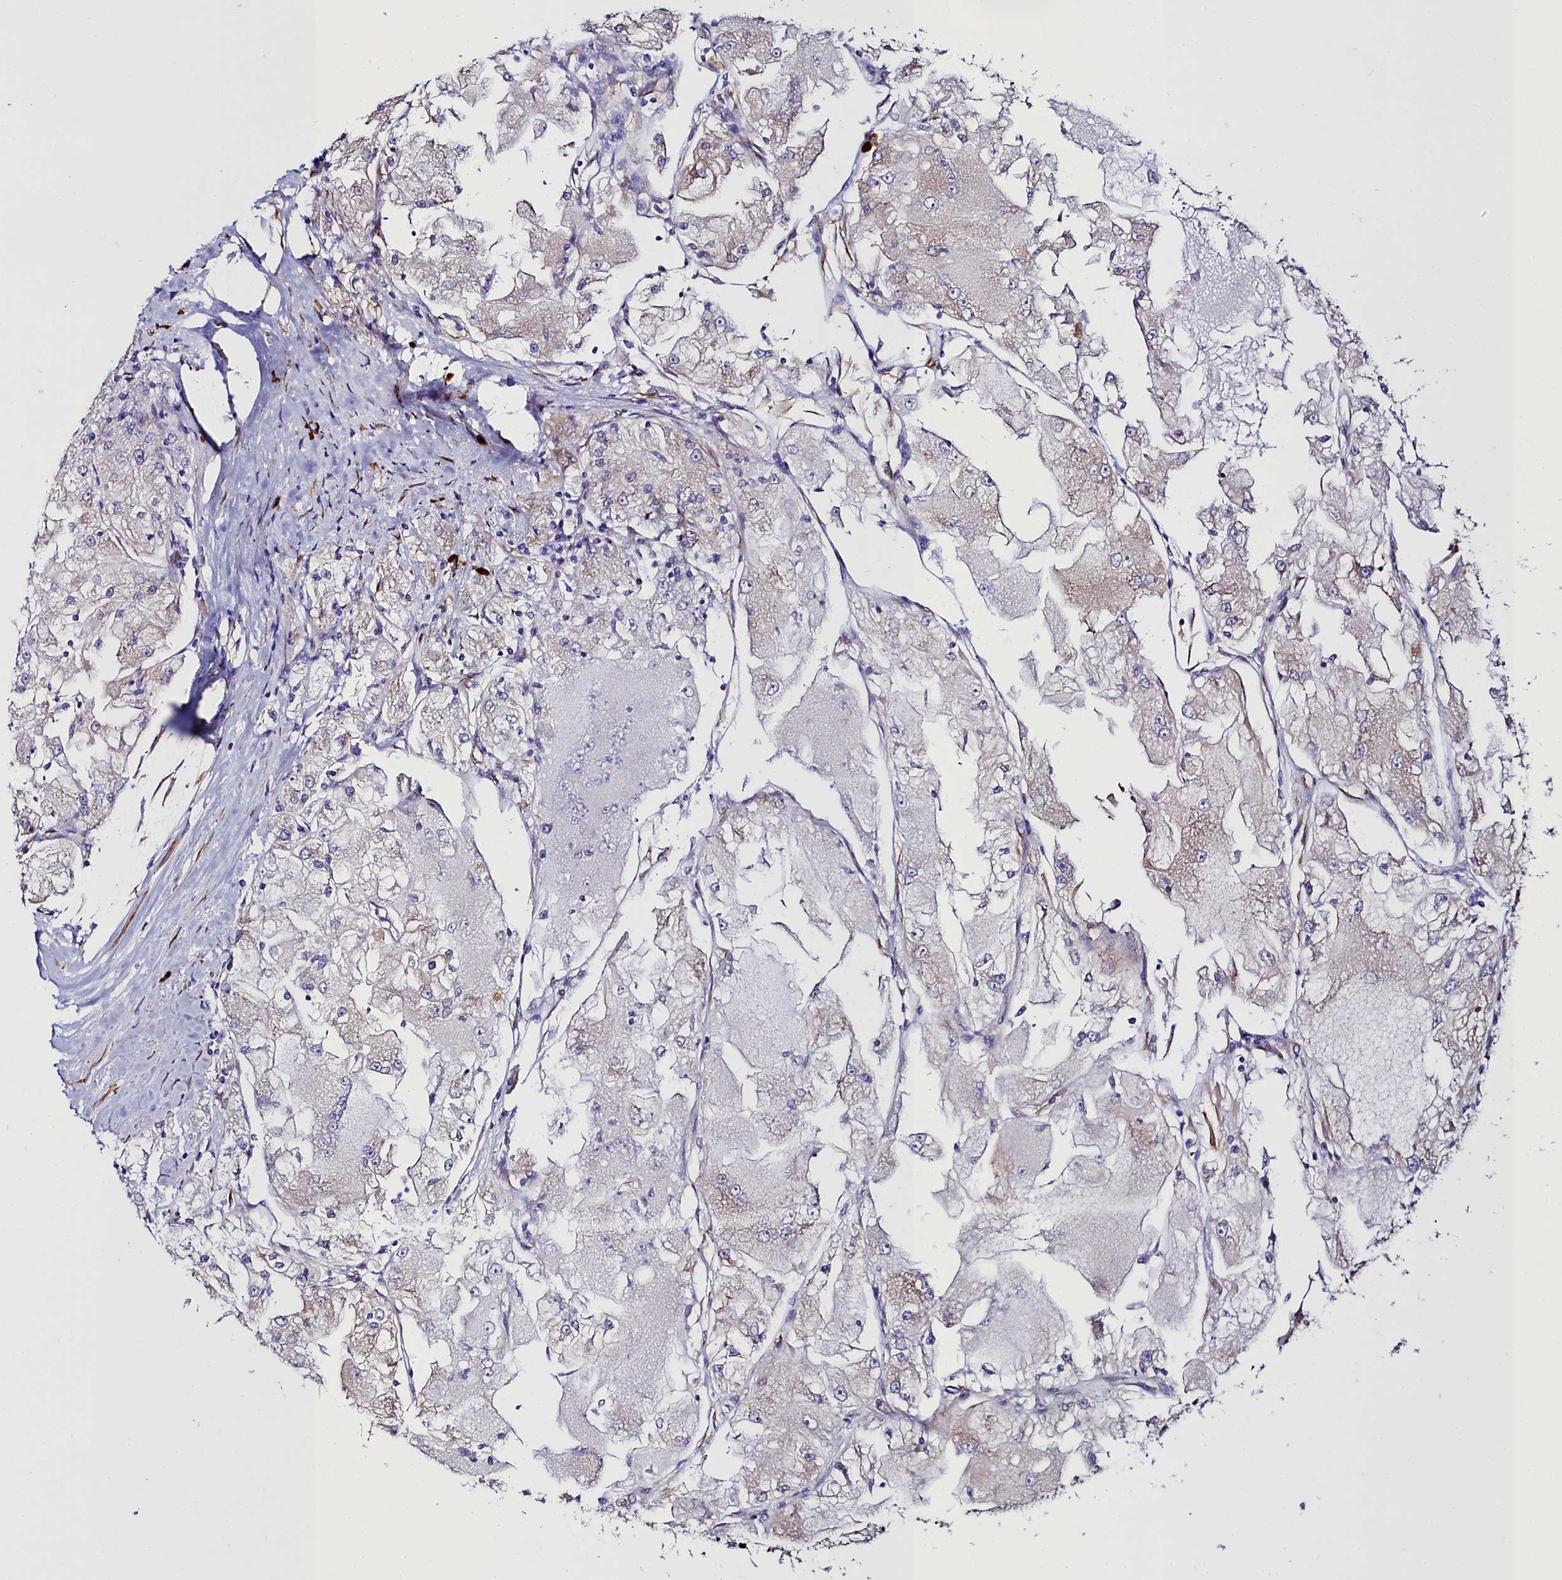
{"staining": {"intensity": "weak", "quantity": "<25%", "location": "cytoplasmic/membranous"}, "tissue": "renal cancer", "cell_type": "Tumor cells", "image_type": "cancer", "snomed": [{"axis": "morphology", "description": "Adenocarcinoma, NOS"}, {"axis": "topography", "description": "Kidney"}], "caption": "IHC of renal cancer displays no staining in tumor cells. (IHC, brightfield microscopy, high magnification).", "gene": "TXNDC5", "patient": {"sex": "female", "age": 72}}